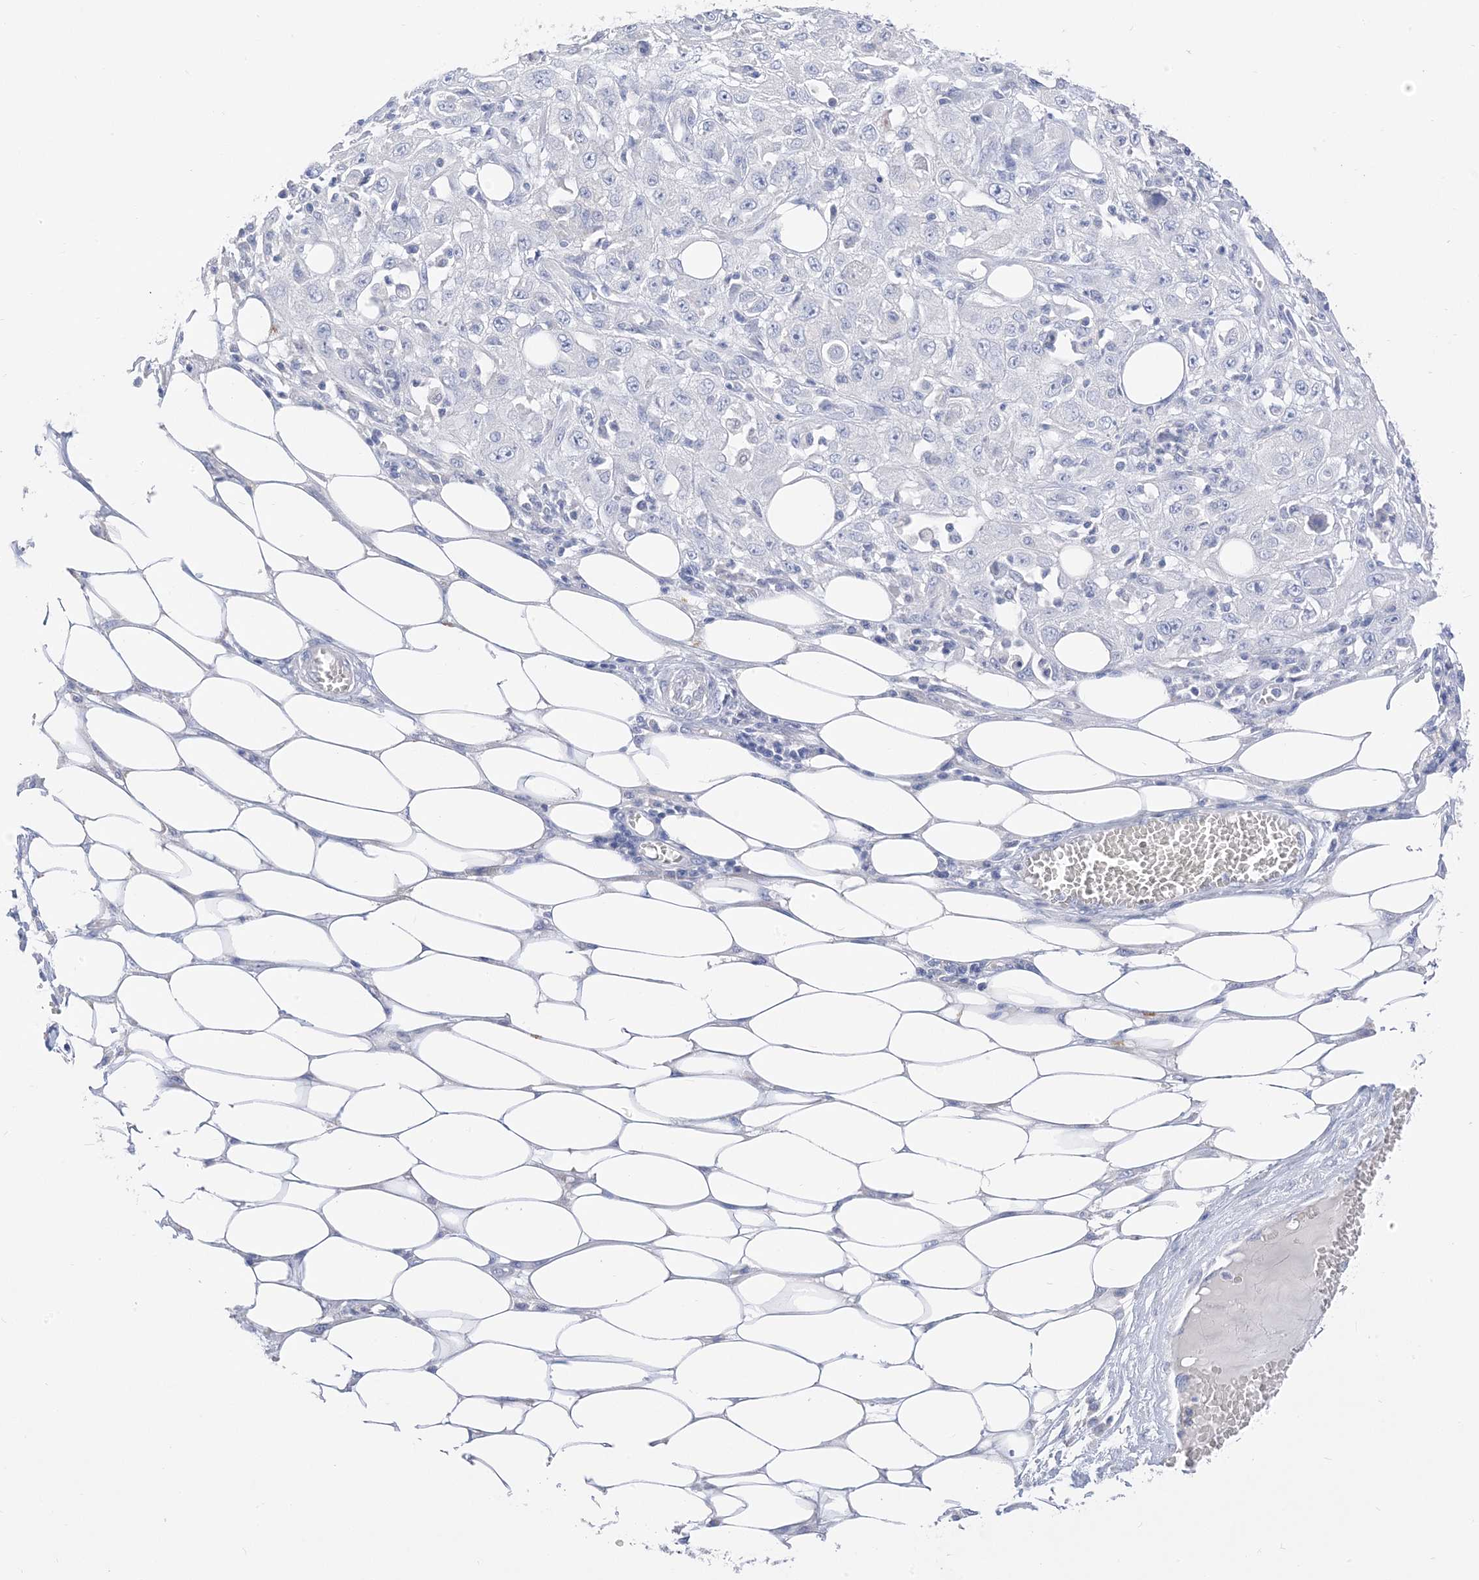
{"staining": {"intensity": "negative", "quantity": "none", "location": "none"}, "tissue": "skin cancer", "cell_type": "Tumor cells", "image_type": "cancer", "snomed": [{"axis": "morphology", "description": "Squamous cell carcinoma, NOS"}, {"axis": "morphology", "description": "Squamous cell carcinoma, metastatic, NOS"}, {"axis": "topography", "description": "Skin"}, {"axis": "topography", "description": "Lymph node"}], "caption": "This is an immunohistochemistry photomicrograph of skin cancer (metastatic squamous cell carcinoma). There is no staining in tumor cells.", "gene": "MUC17", "patient": {"sex": "male", "age": 75}}